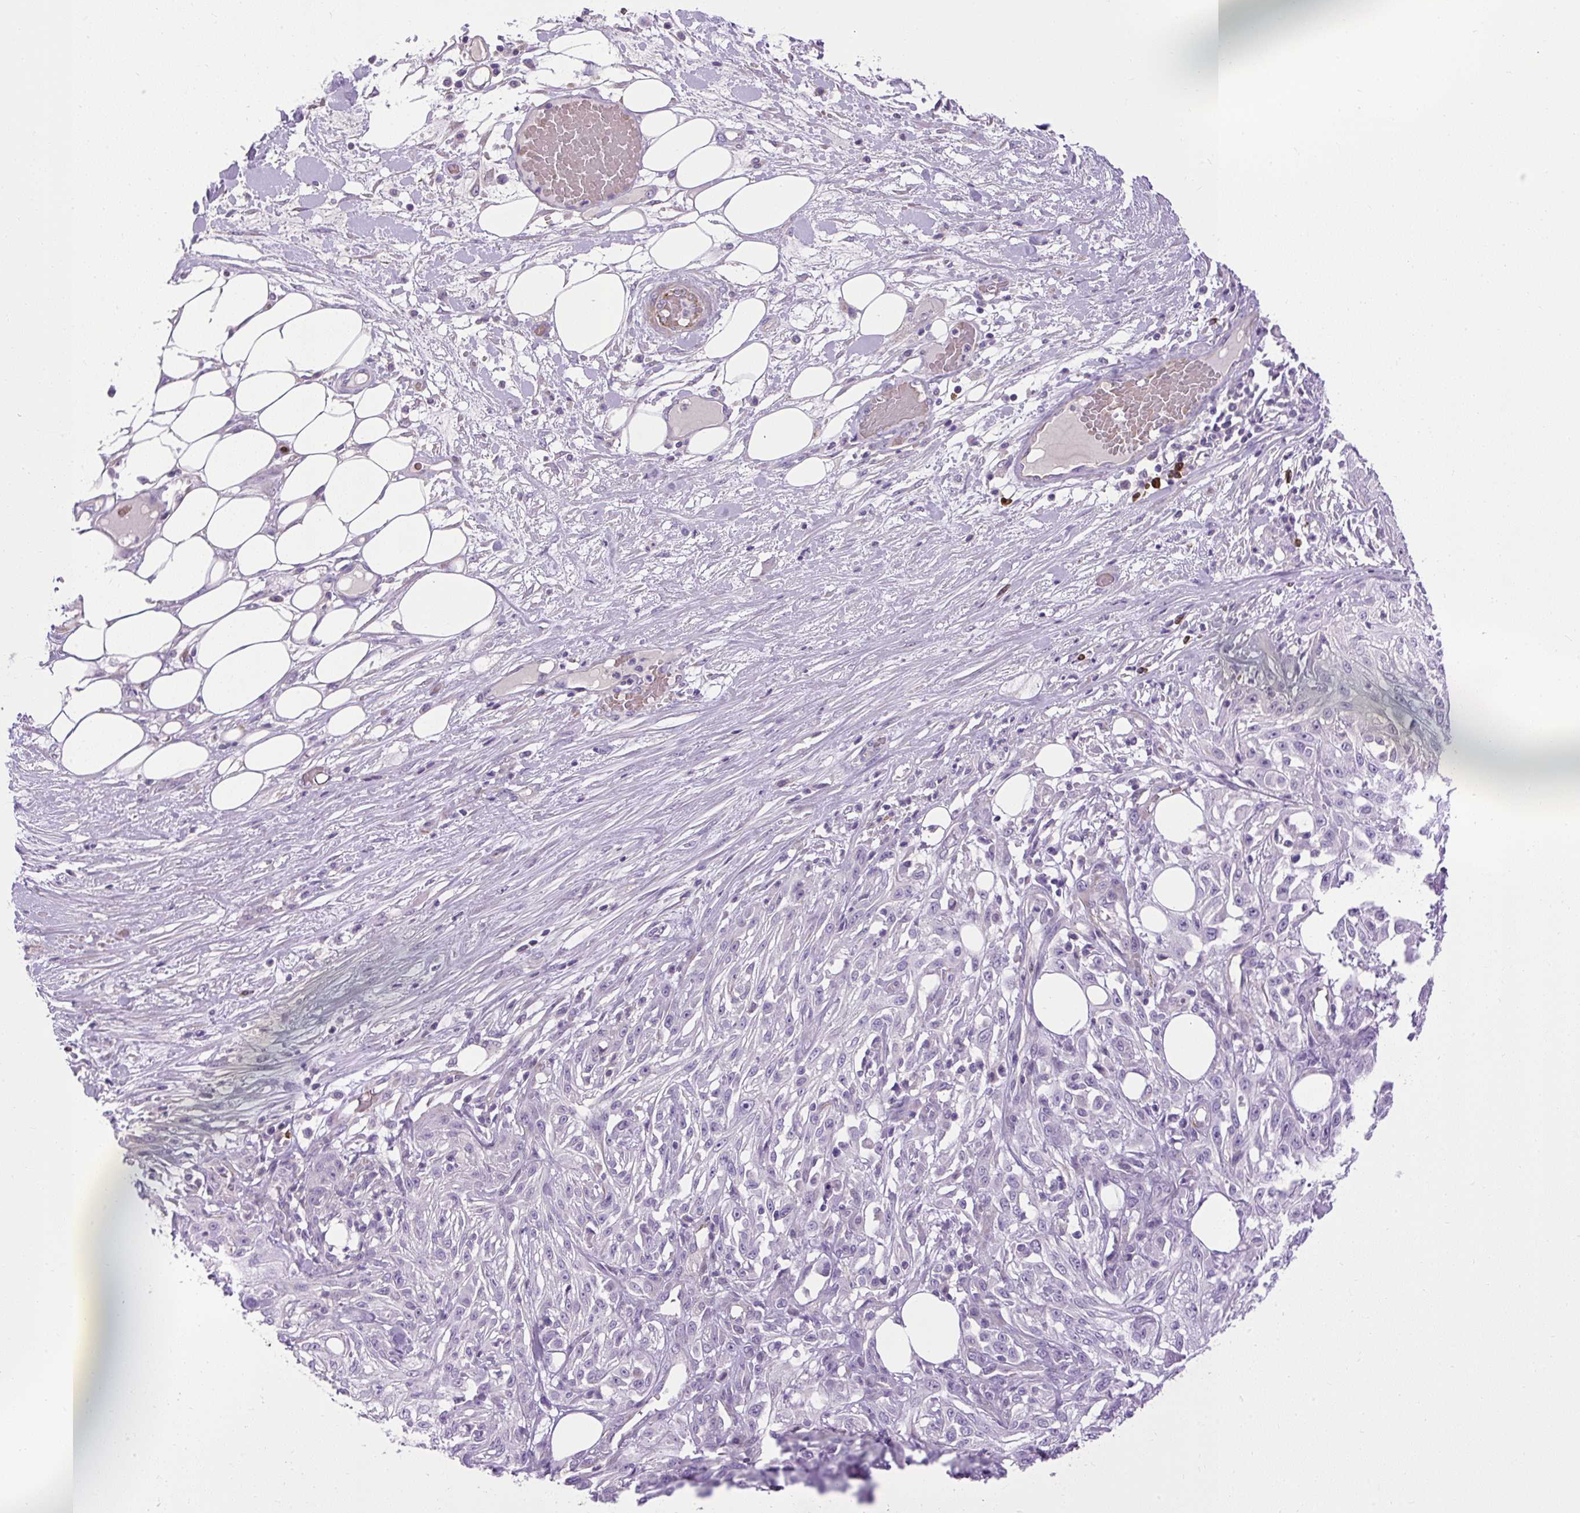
{"staining": {"intensity": "negative", "quantity": "none", "location": "none"}, "tissue": "skin cancer", "cell_type": "Tumor cells", "image_type": "cancer", "snomed": [{"axis": "morphology", "description": "Squamous cell carcinoma, NOS"}, {"axis": "morphology", "description": "Squamous cell carcinoma, metastatic, NOS"}, {"axis": "topography", "description": "Skin"}, {"axis": "topography", "description": "Lymph node"}], "caption": "A micrograph of human skin metastatic squamous cell carcinoma is negative for staining in tumor cells.", "gene": "VWA7", "patient": {"sex": "male", "age": 75}}